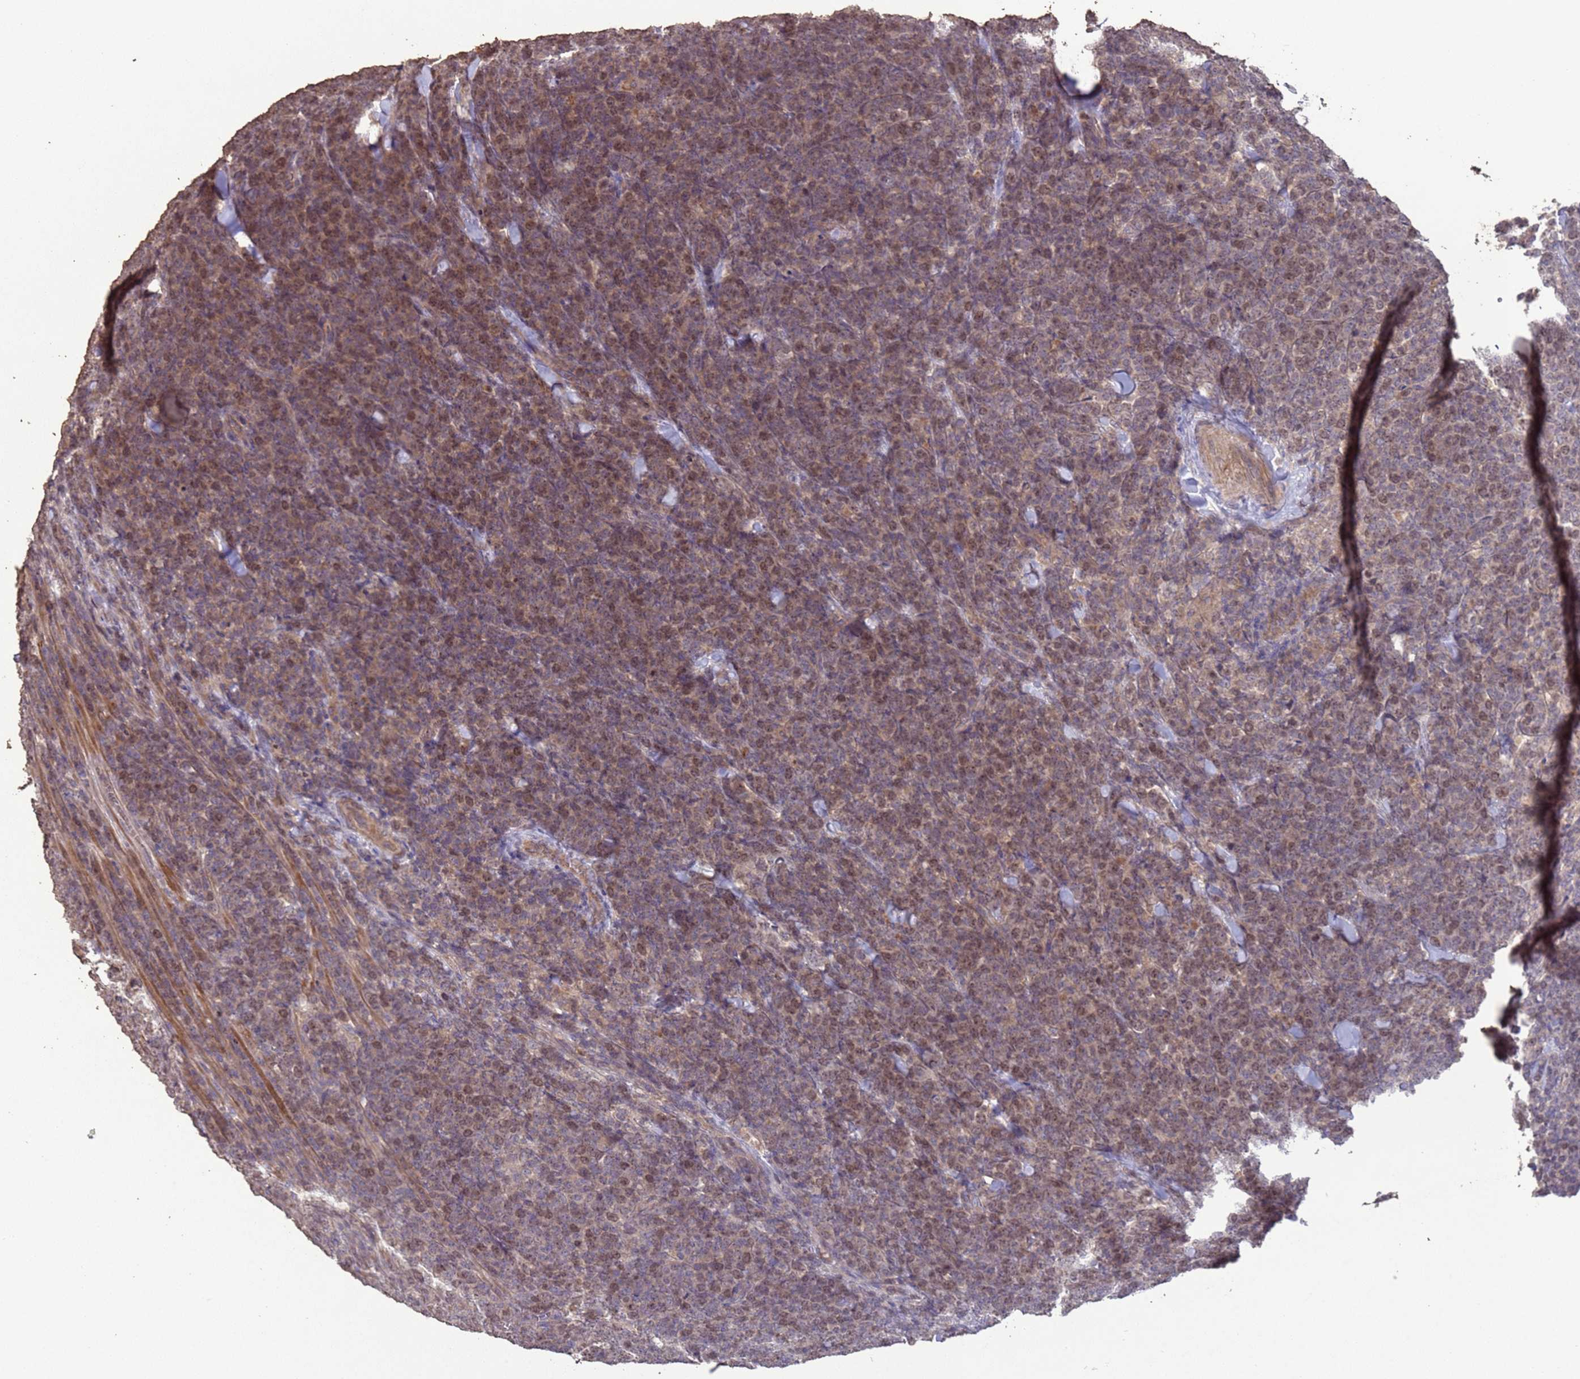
{"staining": {"intensity": "moderate", "quantity": ">75%", "location": "nuclear"}, "tissue": "lymphoma", "cell_type": "Tumor cells", "image_type": "cancer", "snomed": [{"axis": "morphology", "description": "Malignant lymphoma, non-Hodgkin's type, High grade"}, {"axis": "topography", "description": "Small intestine"}], "caption": "The micrograph exhibits immunohistochemical staining of lymphoma. There is moderate nuclear expression is appreciated in approximately >75% of tumor cells.", "gene": "SLC9B2", "patient": {"sex": "male", "age": 8}}